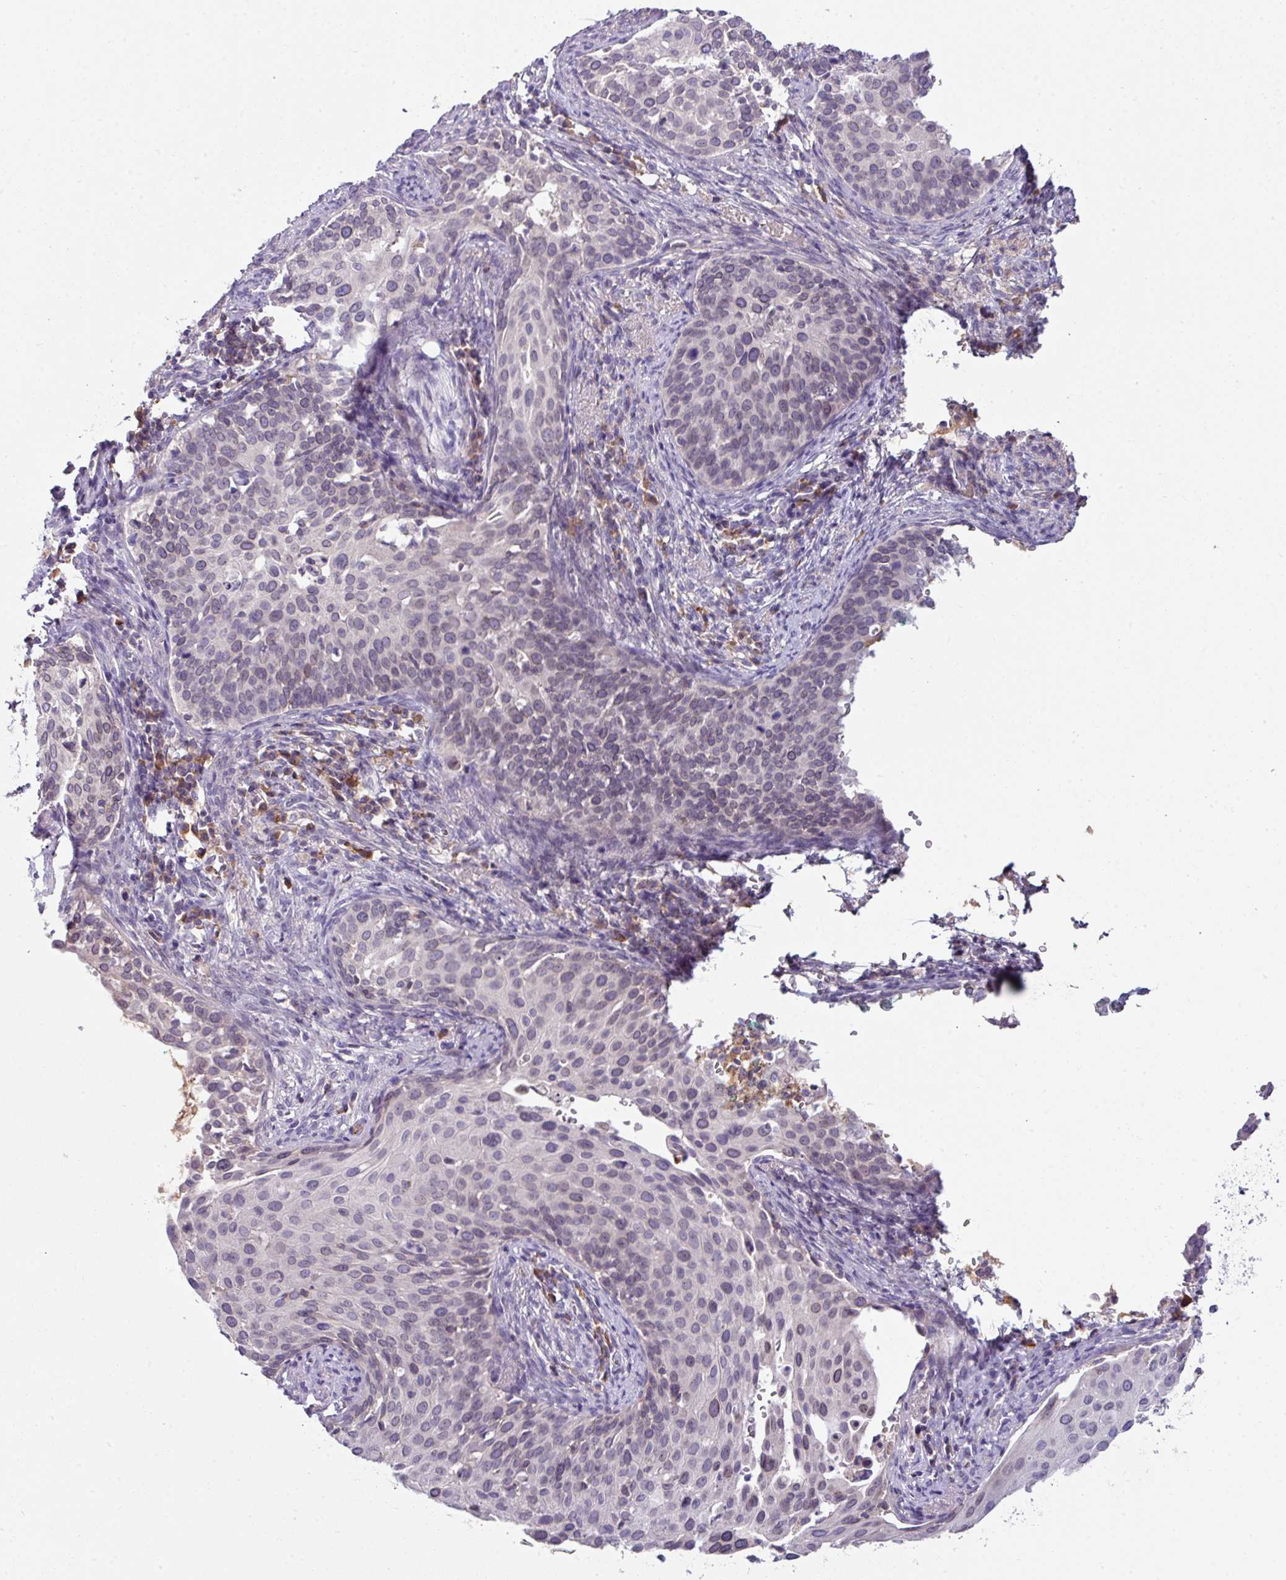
{"staining": {"intensity": "negative", "quantity": "none", "location": "none"}, "tissue": "cervical cancer", "cell_type": "Tumor cells", "image_type": "cancer", "snomed": [{"axis": "morphology", "description": "Squamous cell carcinoma, NOS"}, {"axis": "topography", "description": "Cervix"}], "caption": "DAB (3,3'-diaminobenzidine) immunohistochemical staining of cervical cancer displays no significant expression in tumor cells.", "gene": "SLAMF6", "patient": {"sex": "female", "age": 44}}